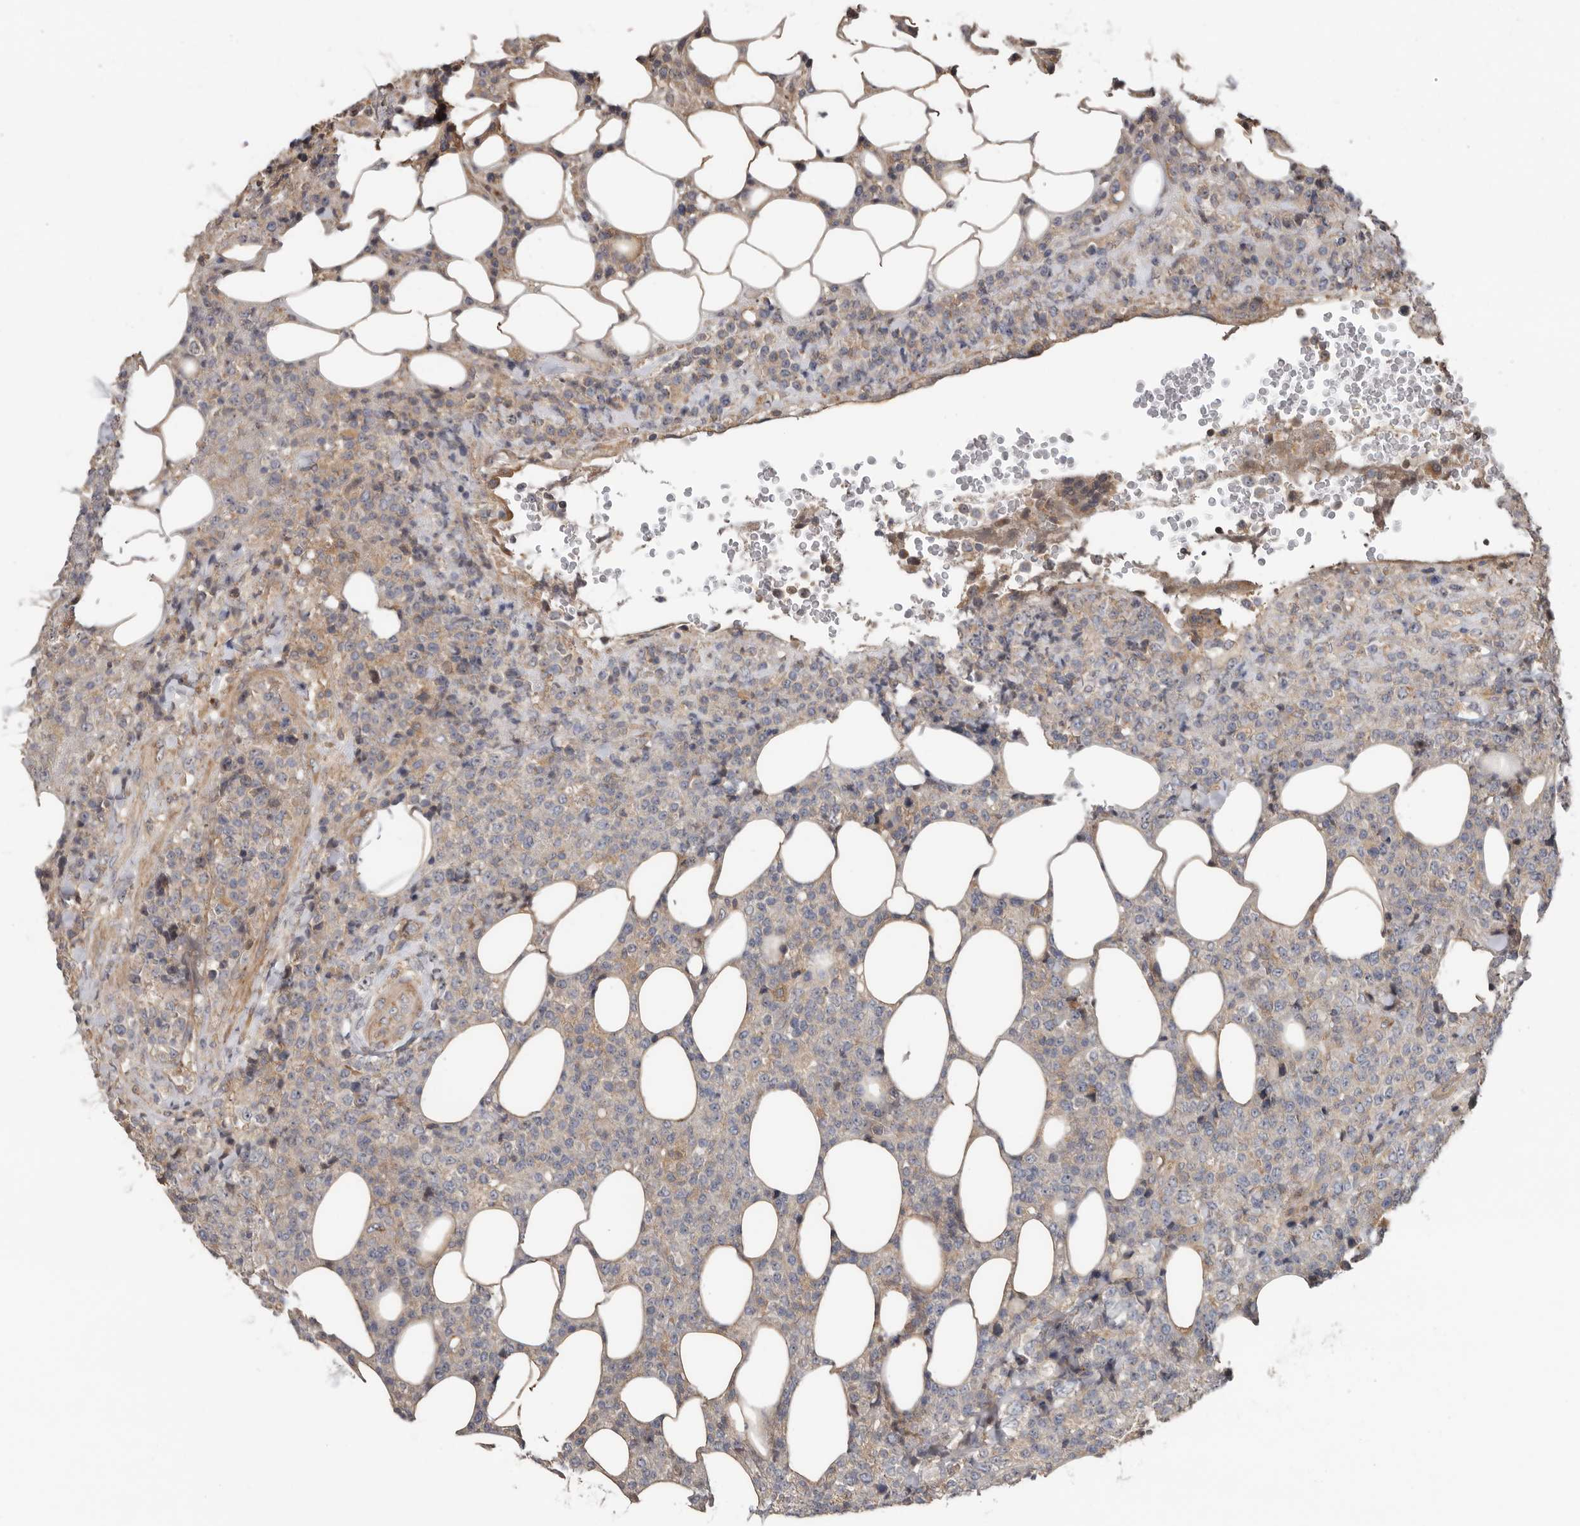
{"staining": {"intensity": "negative", "quantity": "none", "location": "none"}, "tissue": "lymphoma", "cell_type": "Tumor cells", "image_type": "cancer", "snomed": [{"axis": "morphology", "description": "Malignant lymphoma, non-Hodgkin's type, High grade"}, {"axis": "topography", "description": "Lymph node"}], "caption": "Immunohistochemistry (IHC) of human lymphoma shows no positivity in tumor cells.", "gene": "HINT3", "patient": {"sex": "male", "age": 13}}